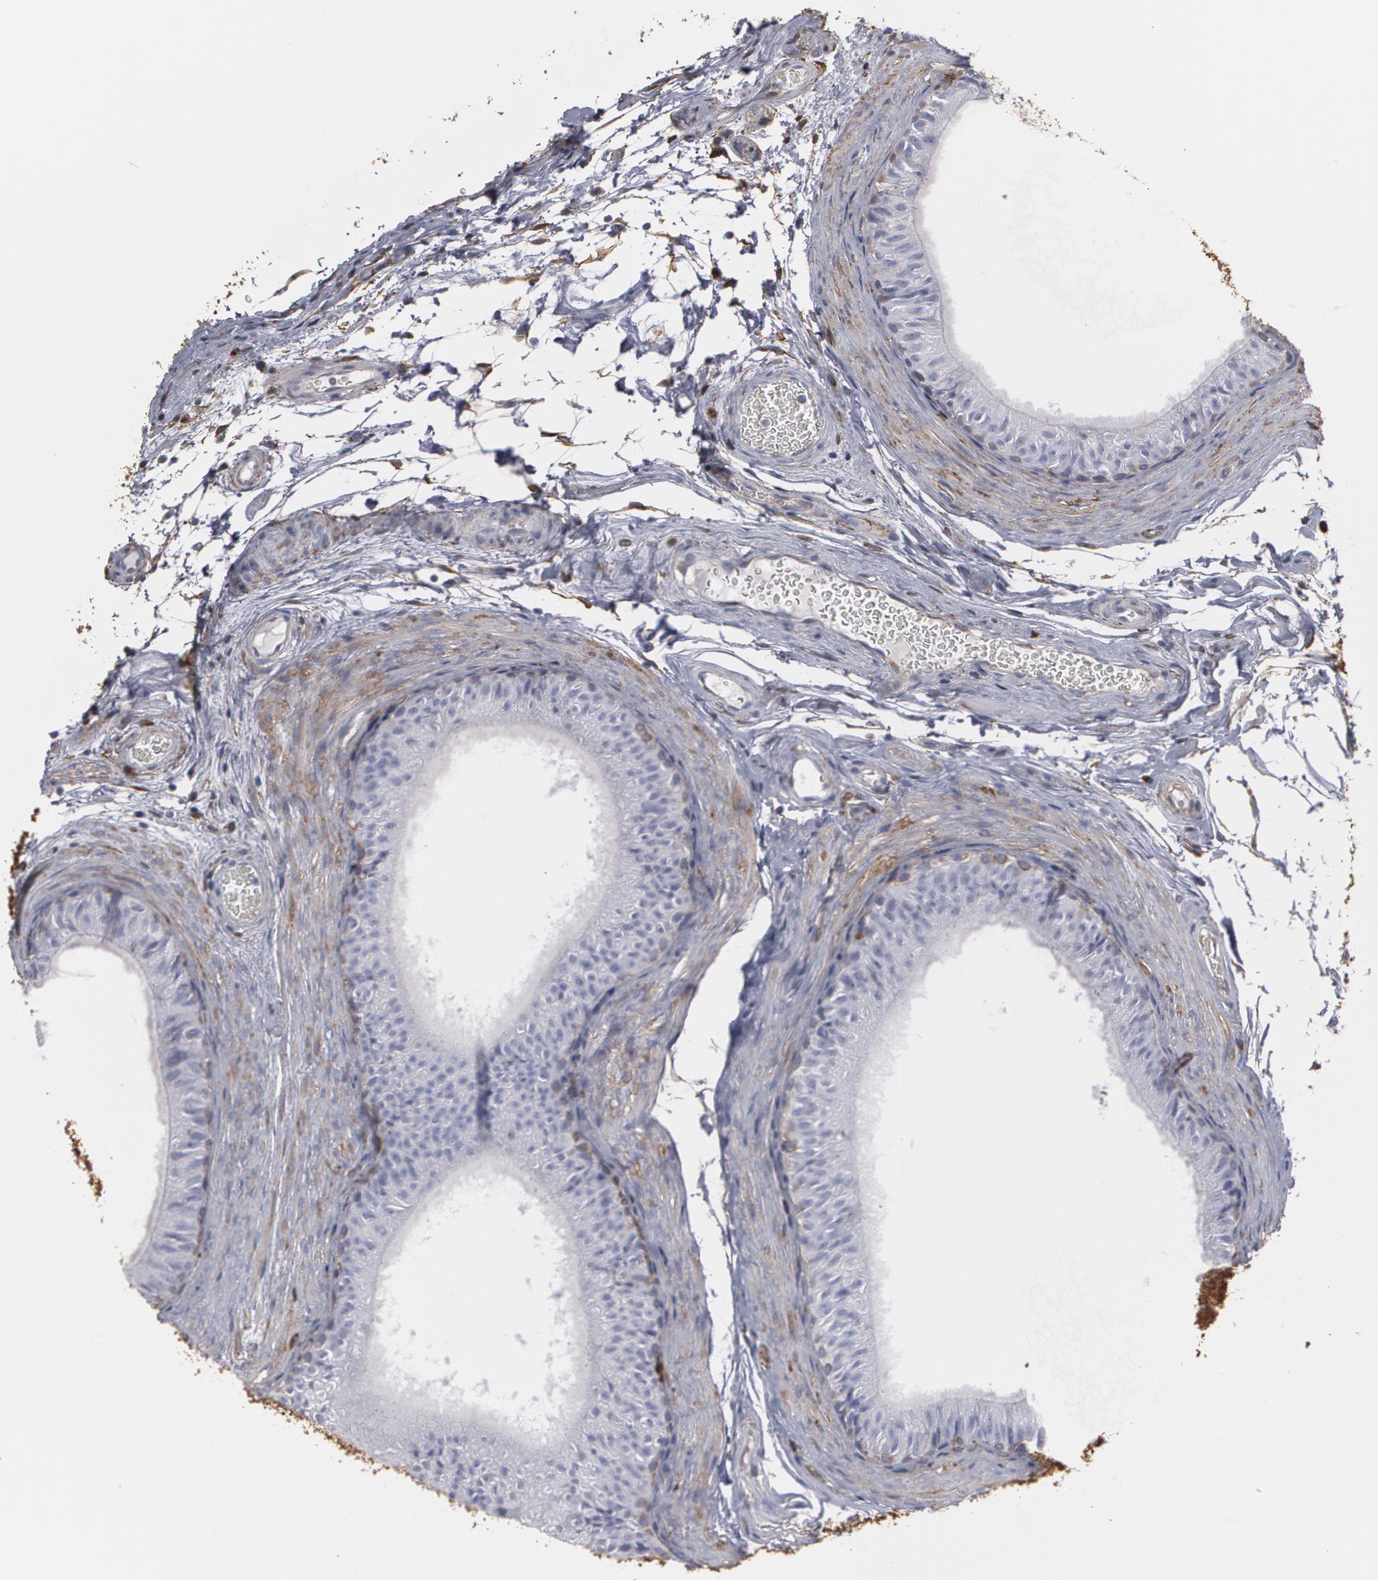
{"staining": {"intensity": "negative", "quantity": "none", "location": "none"}, "tissue": "epididymis", "cell_type": "Glandular cells", "image_type": "normal", "snomed": [{"axis": "morphology", "description": "Normal tissue, NOS"}, {"axis": "topography", "description": "Testis"}, {"axis": "topography", "description": "Epididymis"}], "caption": "IHC image of benign human epididymis stained for a protein (brown), which demonstrates no positivity in glandular cells. (Brightfield microscopy of DAB (3,3'-diaminobenzidine) immunohistochemistry at high magnification).", "gene": "ODC1", "patient": {"sex": "male", "age": 36}}